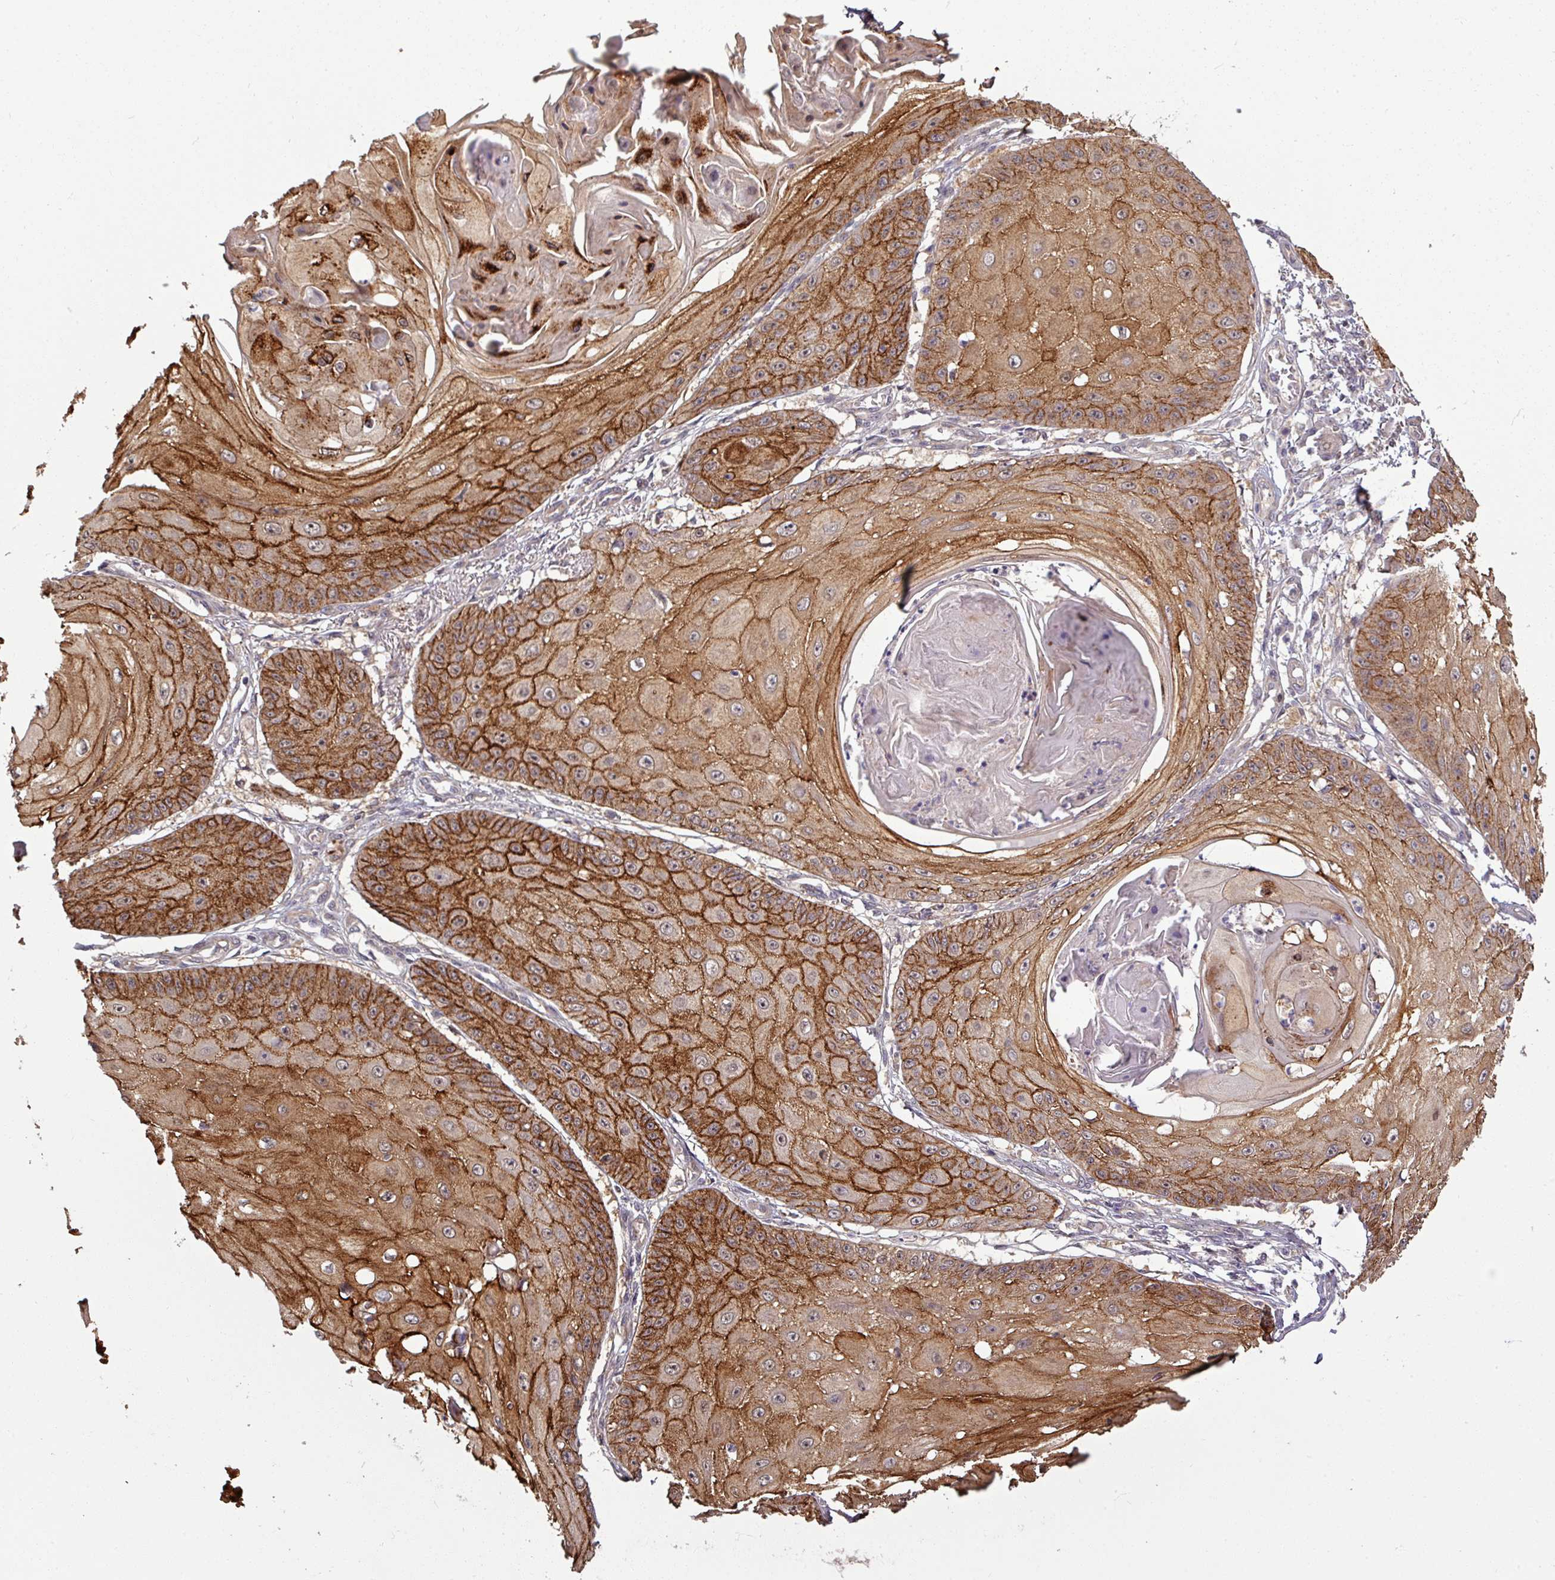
{"staining": {"intensity": "moderate", "quantity": ">75%", "location": "cytoplasmic/membranous"}, "tissue": "skin cancer", "cell_type": "Tumor cells", "image_type": "cancer", "snomed": [{"axis": "morphology", "description": "Squamous cell carcinoma, NOS"}, {"axis": "topography", "description": "Skin"}], "caption": "Skin cancer (squamous cell carcinoma) stained for a protein reveals moderate cytoplasmic/membranous positivity in tumor cells.", "gene": "TUSC3", "patient": {"sex": "male", "age": 70}}